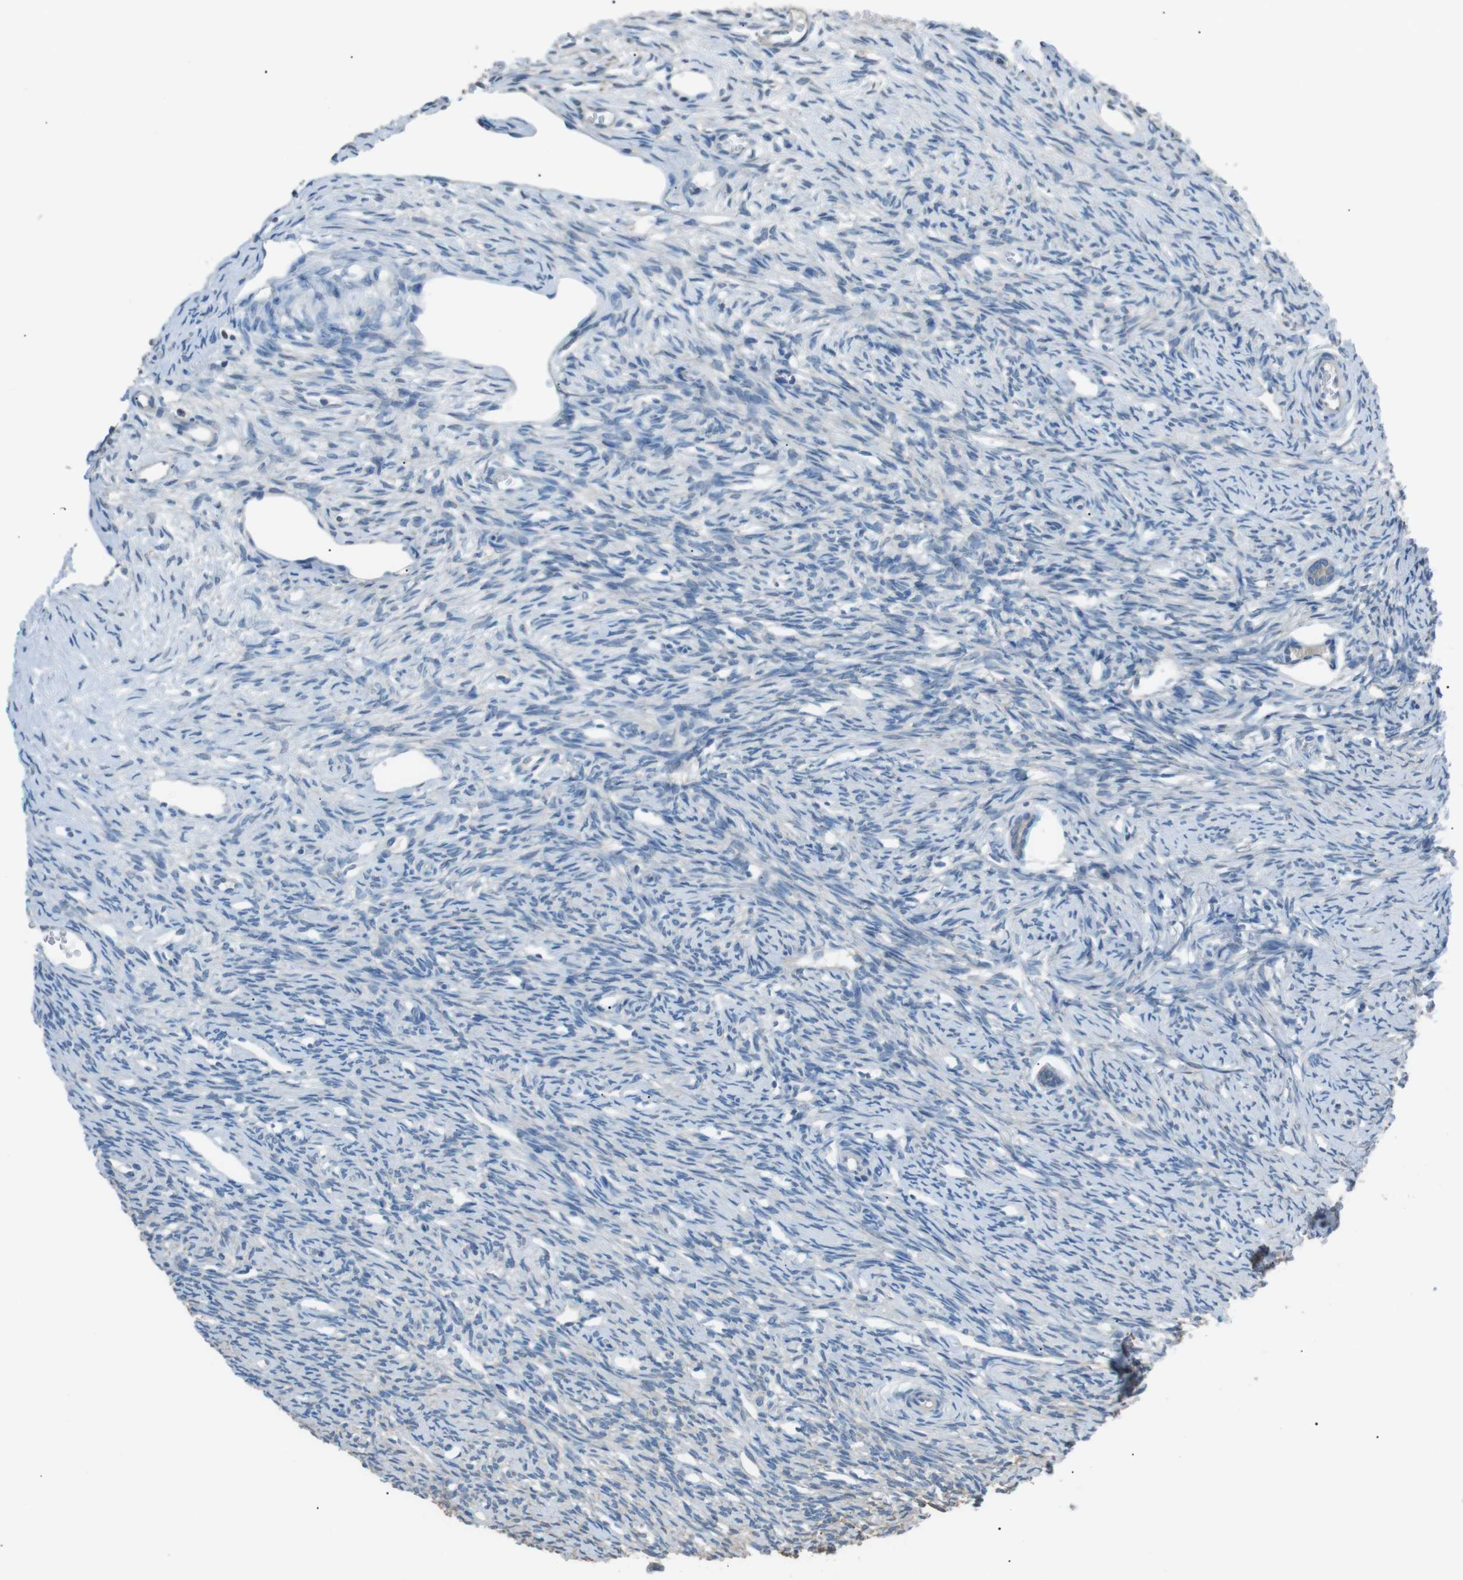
{"staining": {"intensity": "negative", "quantity": "none", "location": "none"}, "tissue": "ovary", "cell_type": "Follicle cells", "image_type": "normal", "snomed": [{"axis": "morphology", "description": "Normal tissue, NOS"}, {"axis": "topography", "description": "Ovary"}], "caption": "Immunohistochemical staining of unremarkable ovary displays no significant staining in follicle cells. (IHC, brightfield microscopy, high magnification).", "gene": "CDH26", "patient": {"sex": "female", "age": 33}}